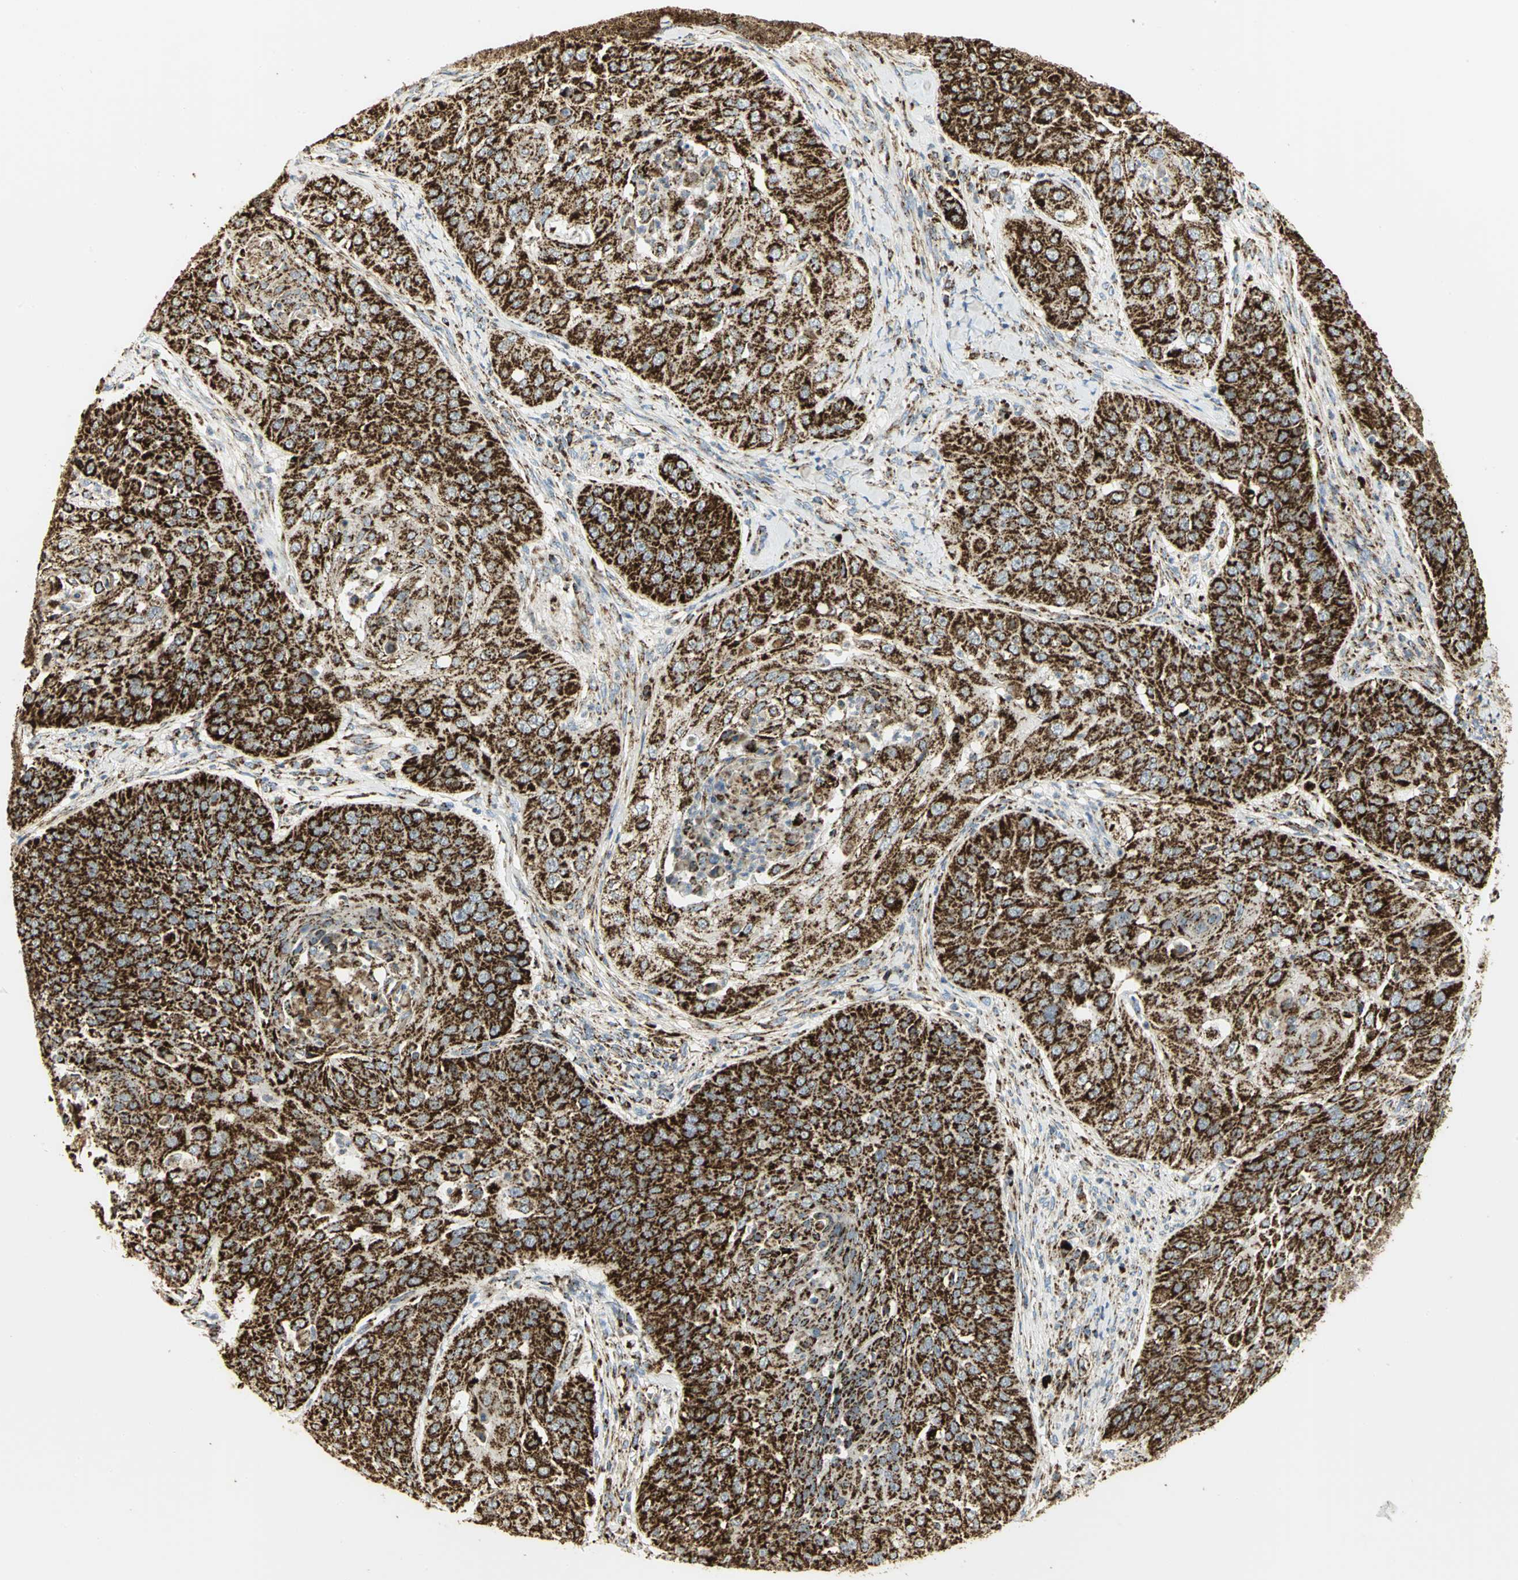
{"staining": {"intensity": "strong", "quantity": ">75%", "location": "cytoplasmic/membranous"}, "tissue": "cervical cancer", "cell_type": "Tumor cells", "image_type": "cancer", "snomed": [{"axis": "morphology", "description": "Squamous cell carcinoma, NOS"}, {"axis": "topography", "description": "Cervix"}], "caption": "Human squamous cell carcinoma (cervical) stained for a protein (brown) shows strong cytoplasmic/membranous positive positivity in about >75% of tumor cells.", "gene": "VDAC1", "patient": {"sex": "female", "age": 64}}